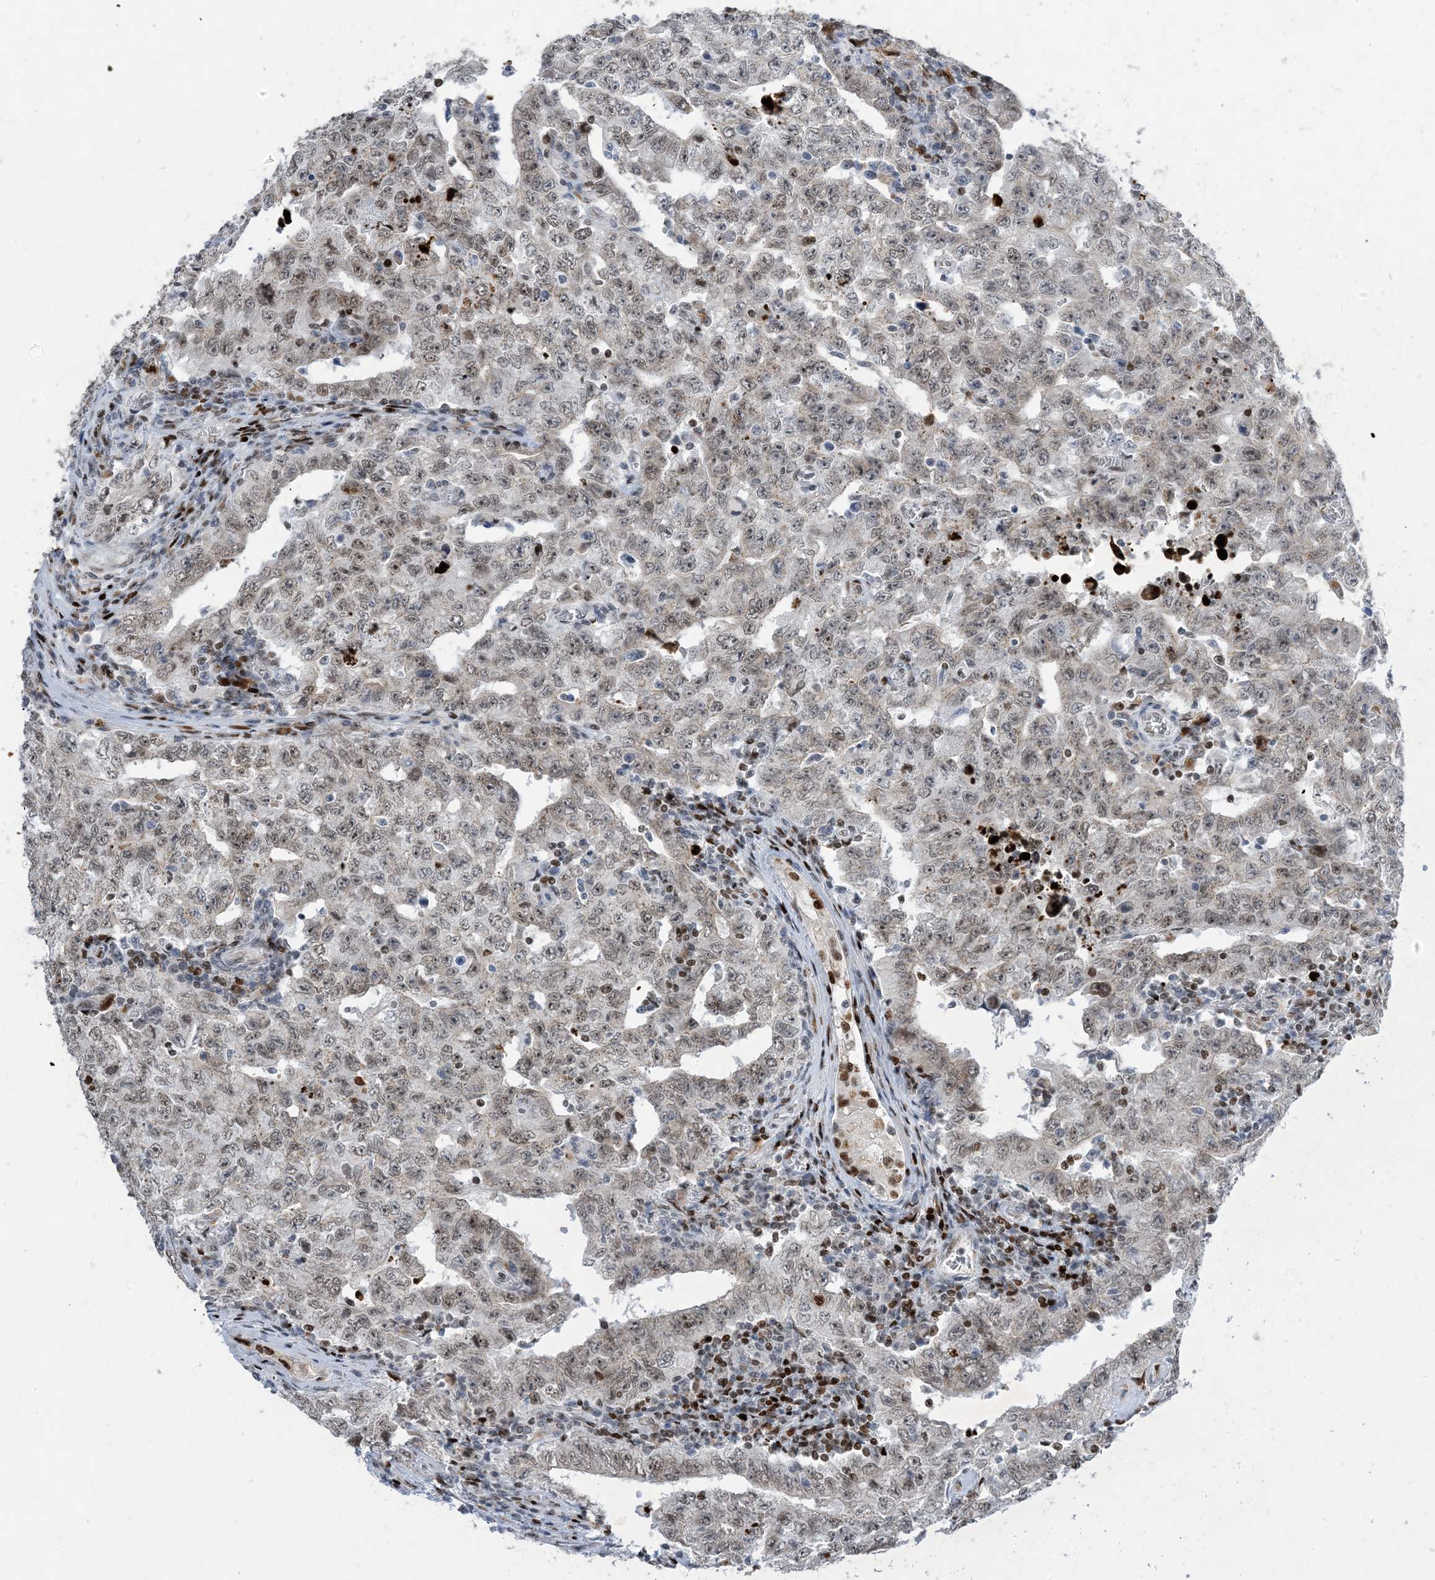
{"staining": {"intensity": "weak", "quantity": "25%-75%", "location": "nuclear"}, "tissue": "testis cancer", "cell_type": "Tumor cells", "image_type": "cancer", "snomed": [{"axis": "morphology", "description": "Carcinoma, Embryonal, NOS"}, {"axis": "topography", "description": "Testis"}], "caption": "Immunohistochemistry (DAB) staining of embryonal carcinoma (testis) reveals weak nuclear protein expression in about 25%-75% of tumor cells.", "gene": "SLC25A53", "patient": {"sex": "male", "age": 26}}